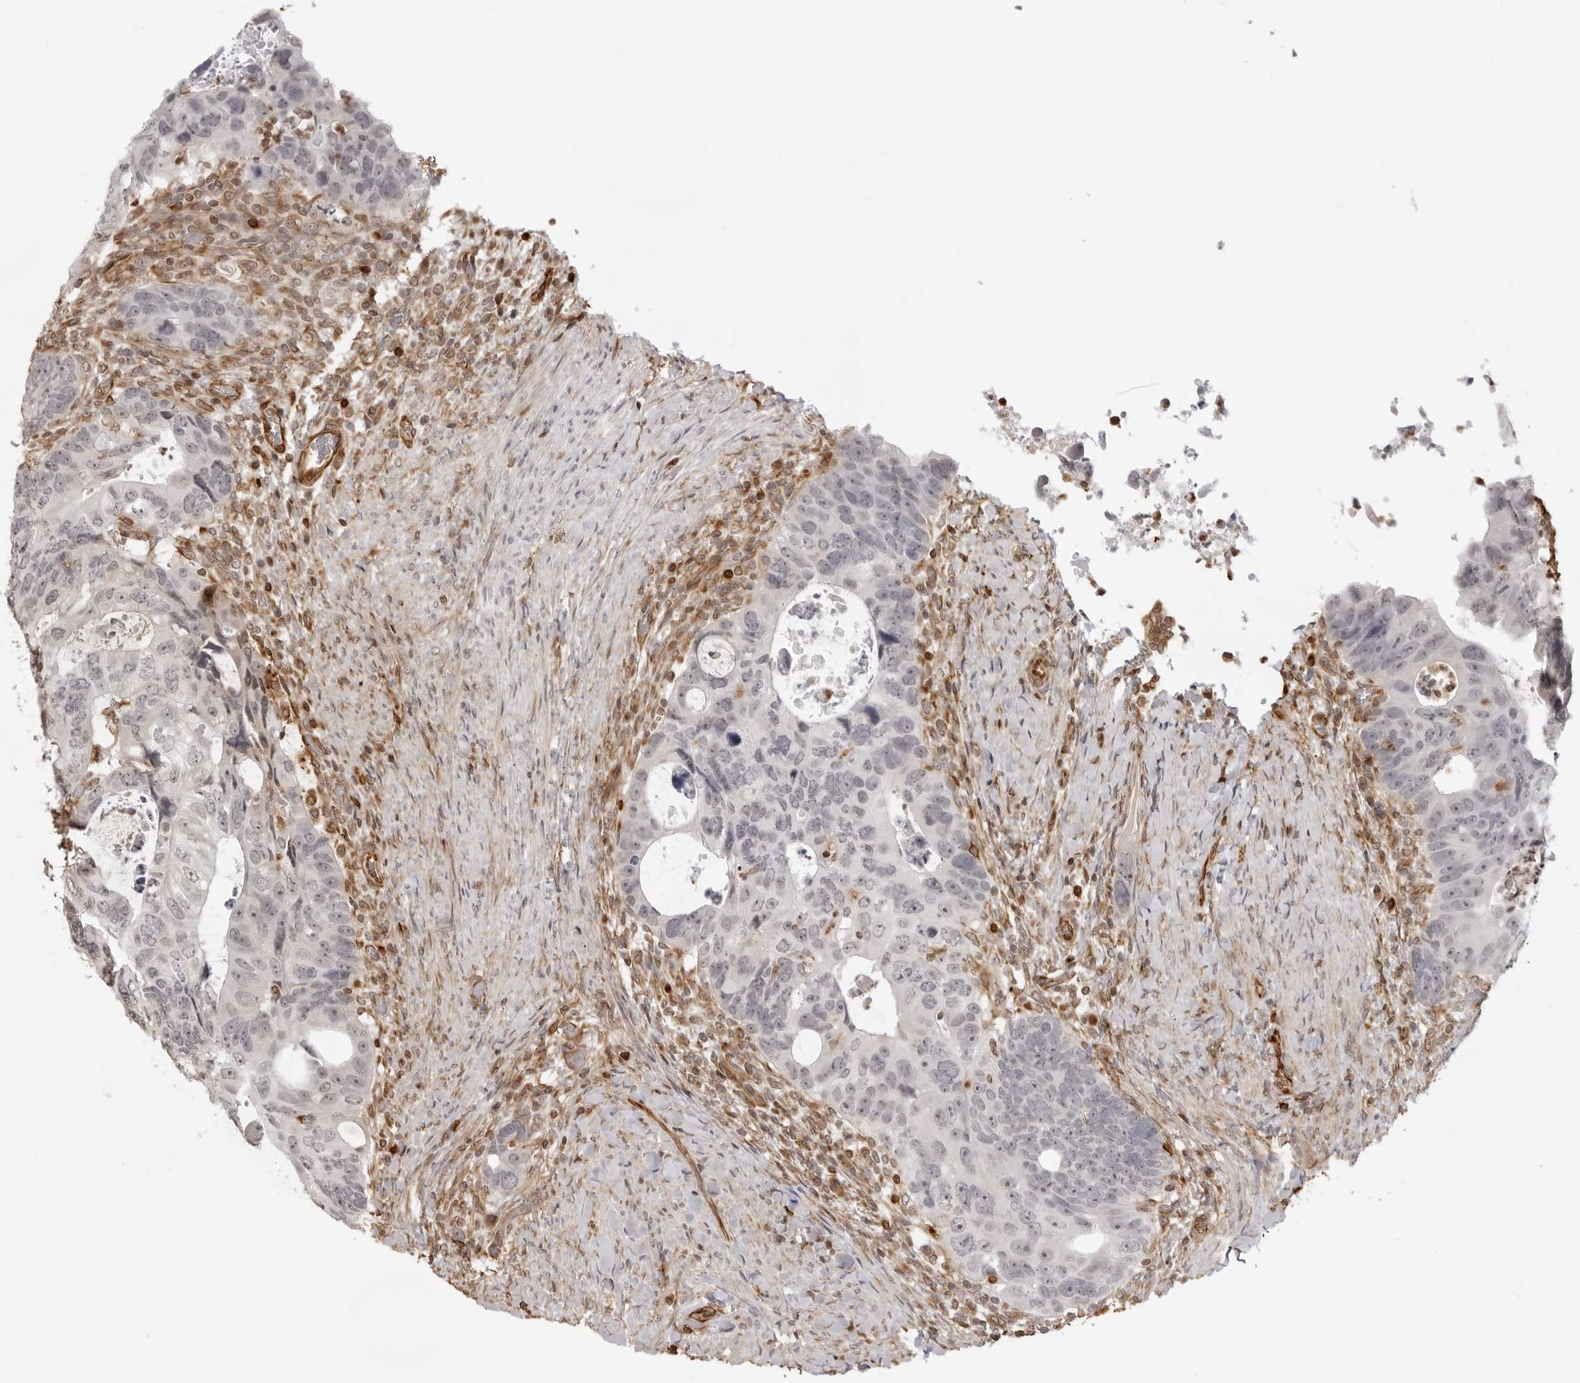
{"staining": {"intensity": "negative", "quantity": "none", "location": "none"}, "tissue": "colorectal cancer", "cell_type": "Tumor cells", "image_type": "cancer", "snomed": [{"axis": "morphology", "description": "Adenocarcinoma, NOS"}, {"axis": "topography", "description": "Rectum"}], "caption": "An immunohistochemistry image of adenocarcinoma (colorectal) is shown. There is no staining in tumor cells of adenocarcinoma (colorectal).", "gene": "DYNLT5", "patient": {"sex": "male", "age": 59}}